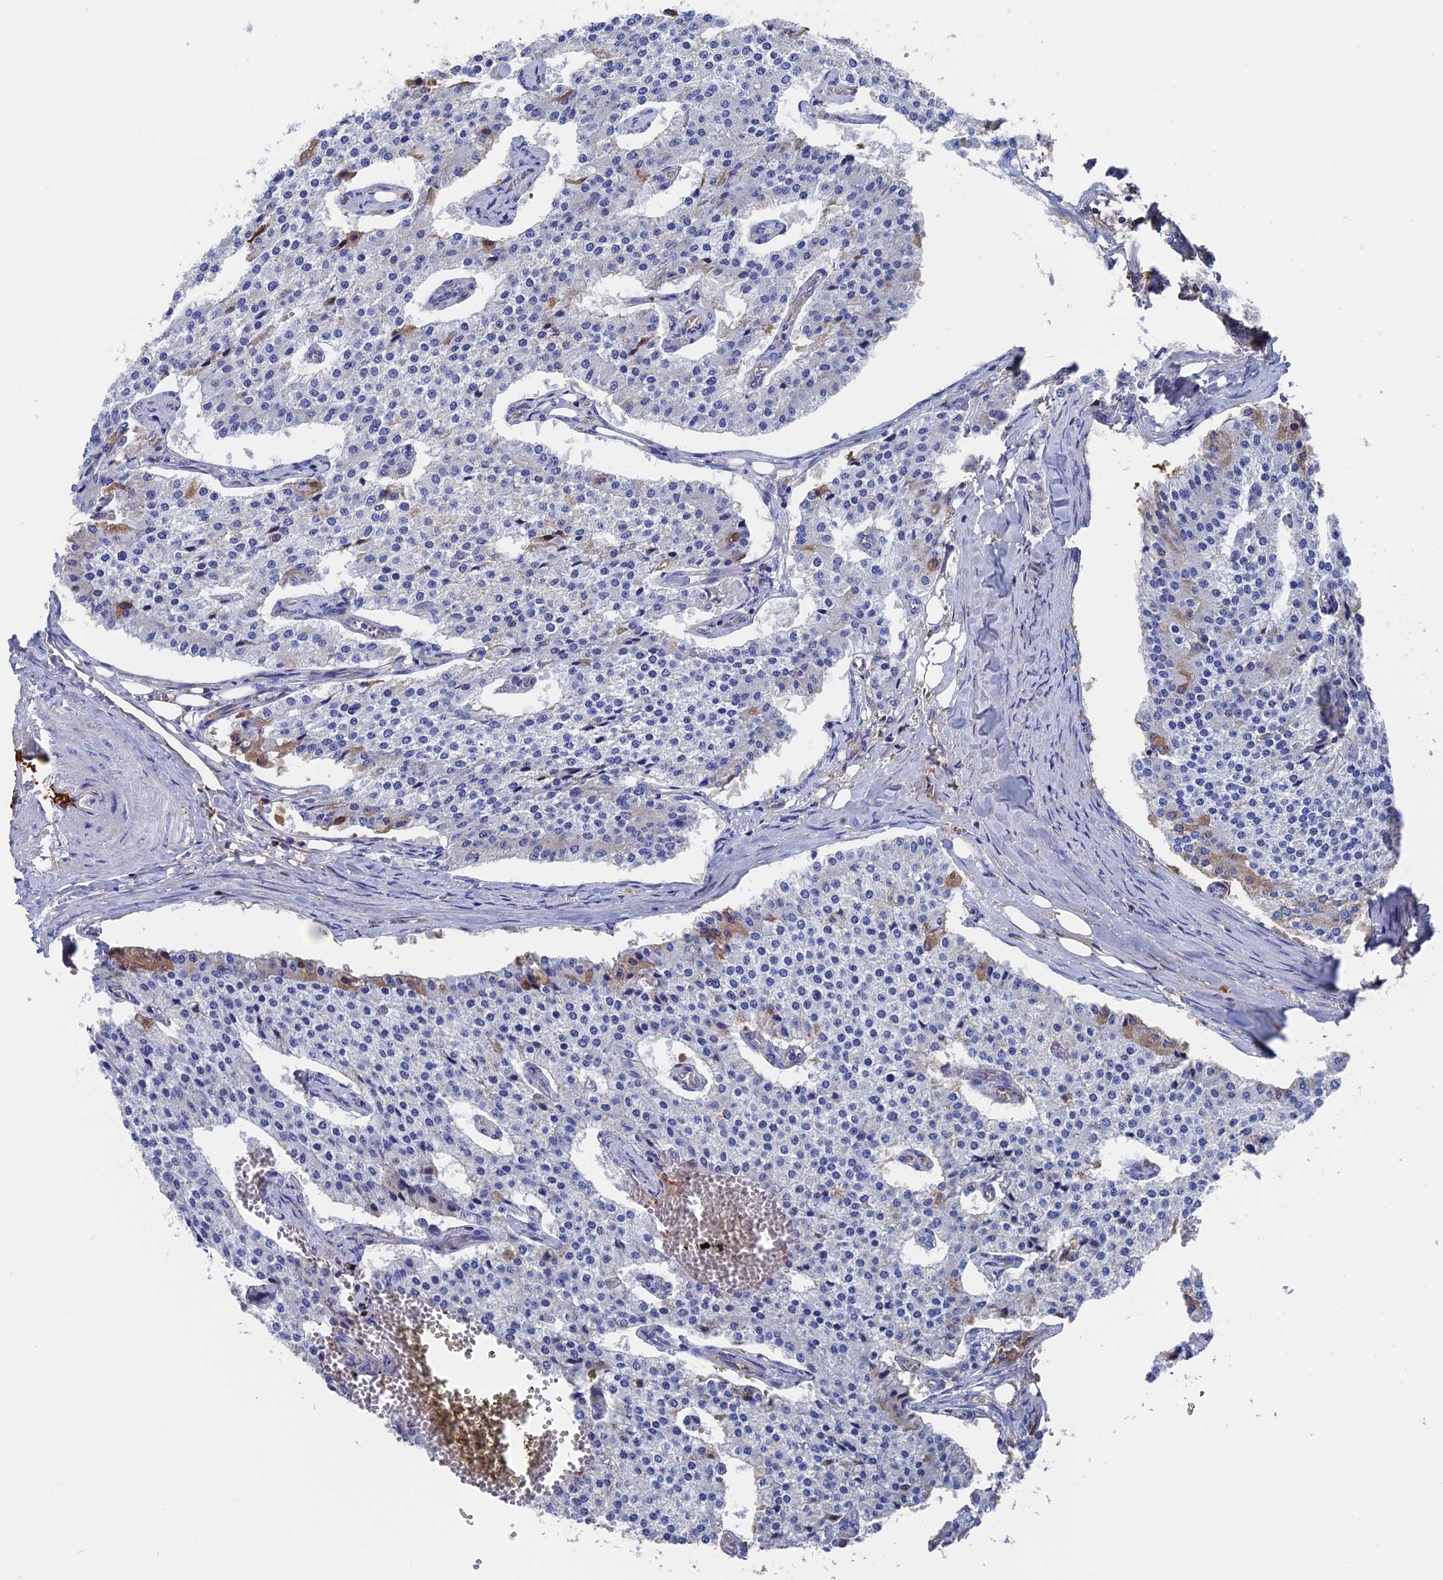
{"staining": {"intensity": "negative", "quantity": "none", "location": "none"}, "tissue": "carcinoid", "cell_type": "Tumor cells", "image_type": "cancer", "snomed": [{"axis": "morphology", "description": "Carcinoid, malignant, NOS"}, {"axis": "topography", "description": "Colon"}], "caption": "Immunohistochemistry of human carcinoid (malignant) shows no expression in tumor cells.", "gene": "HPF1", "patient": {"sex": "female", "age": 52}}